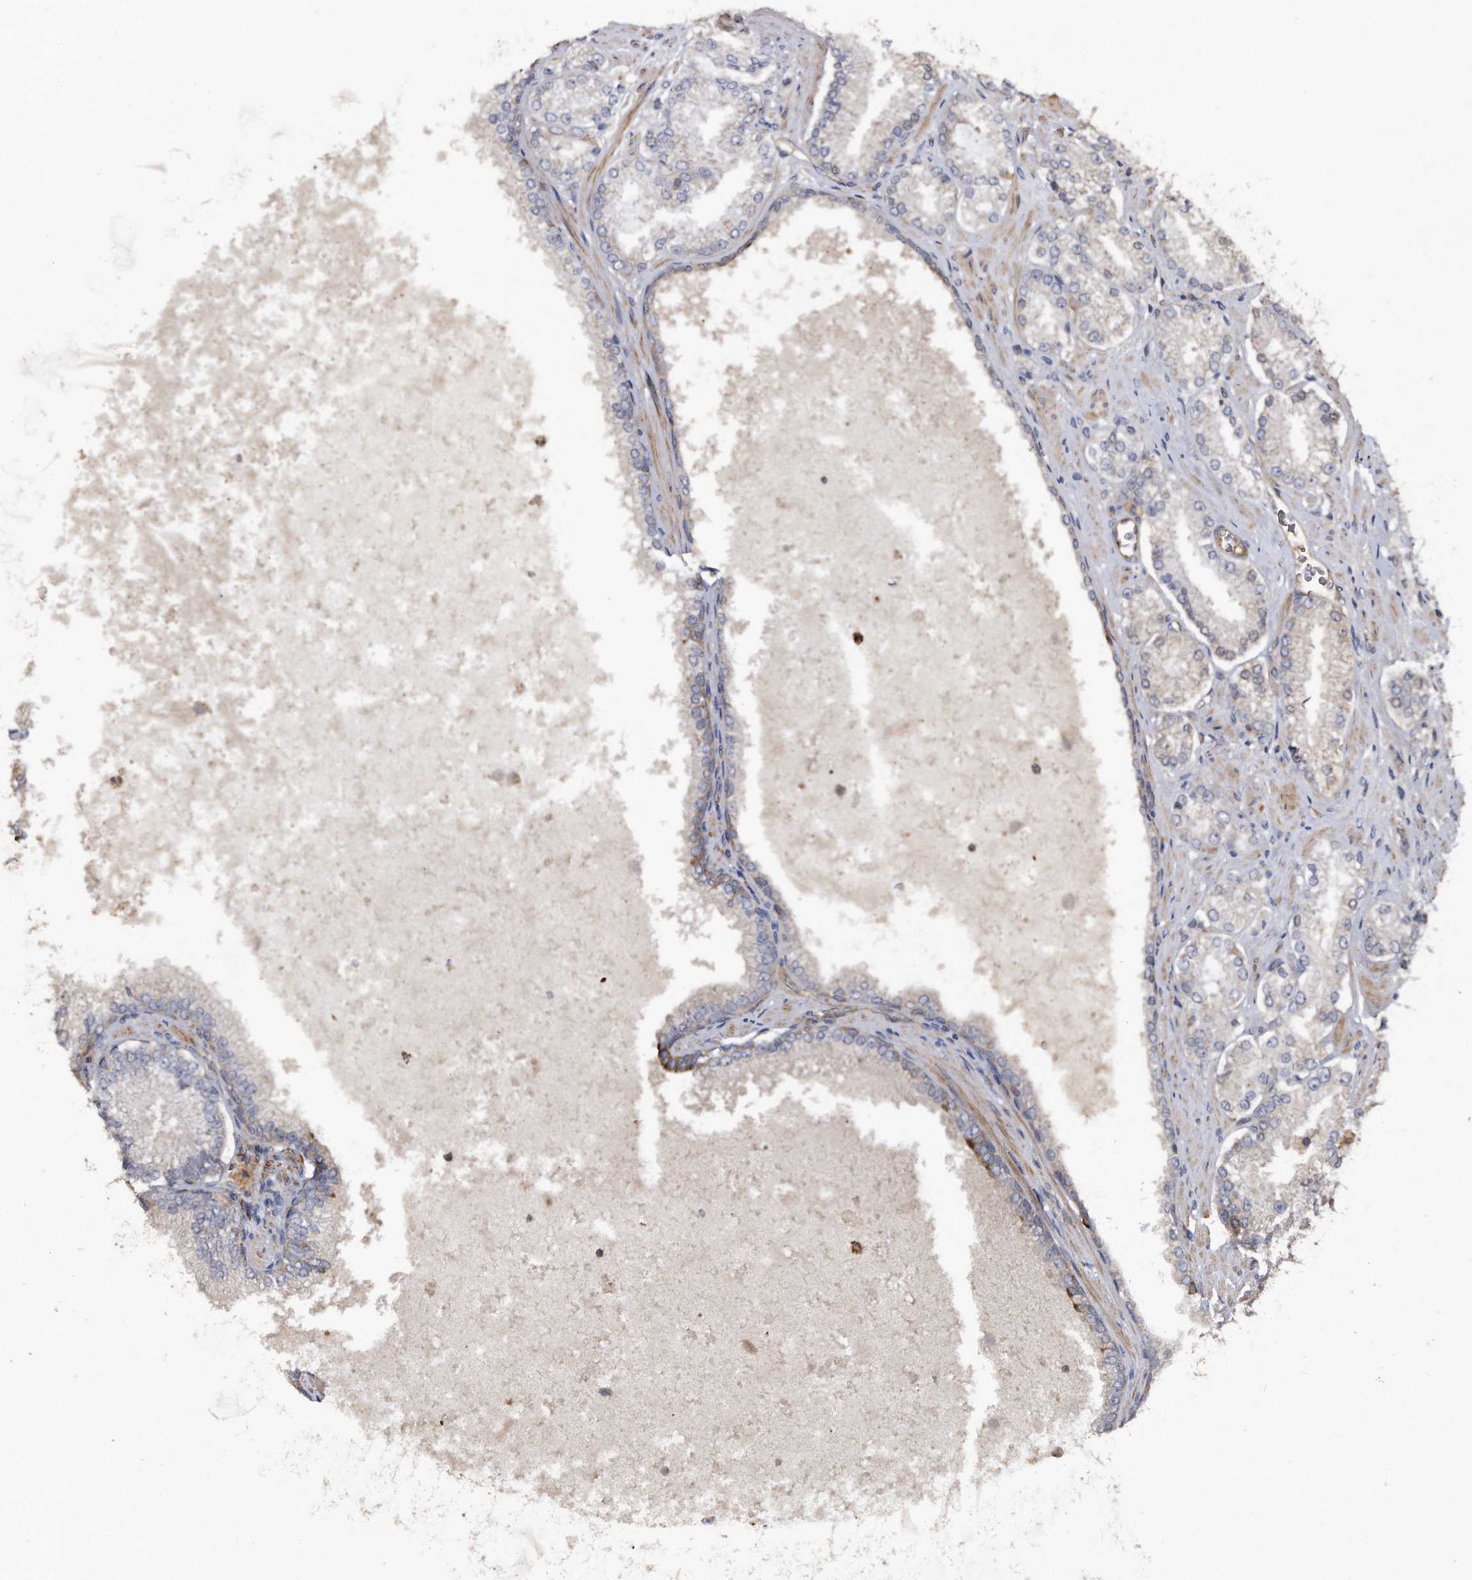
{"staining": {"intensity": "weak", "quantity": "<25%", "location": "cytoplasmic/membranous"}, "tissue": "prostate cancer", "cell_type": "Tumor cells", "image_type": "cancer", "snomed": [{"axis": "morphology", "description": "Adenocarcinoma, High grade"}, {"axis": "topography", "description": "Prostate"}], "caption": "Immunohistochemistry (IHC) of human prostate cancer (high-grade adenocarcinoma) shows no positivity in tumor cells.", "gene": "KCND3", "patient": {"sex": "male", "age": 73}}